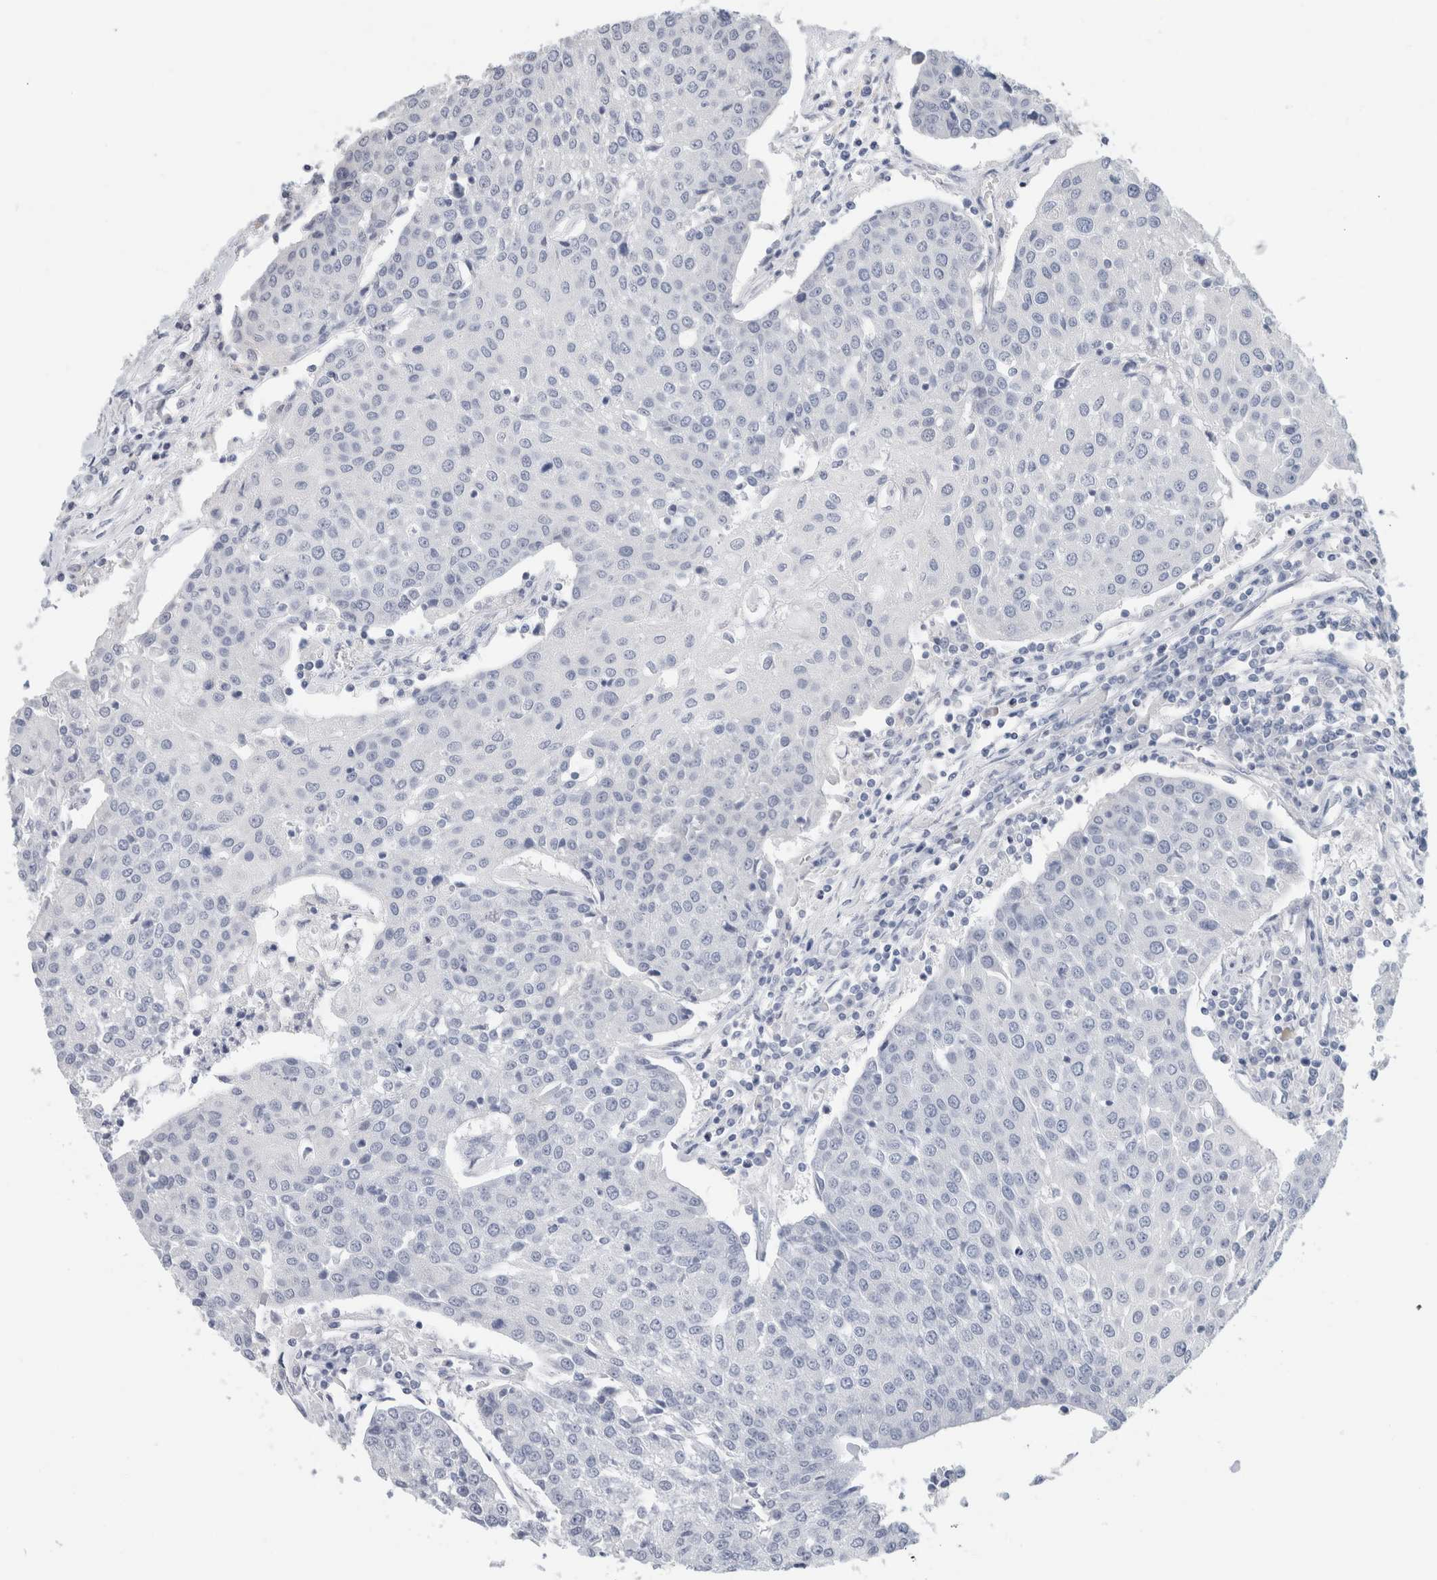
{"staining": {"intensity": "negative", "quantity": "none", "location": "none"}, "tissue": "urothelial cancer", "cell_type": "Tumor cells", "image_type": "cancer", "snomed": [{"axis": "morphology", "description": "Urothelial carcinoma, High grade"}, {"axis": "topography", "description": "Urinary bladder"}], "caption": "IHC image of high-grade urothelial carcinoma stained for a protein (brown), which displays no staining in tumor cells.", "gene": "BCAN", "patient": {"sex": "female", "age": 85}}